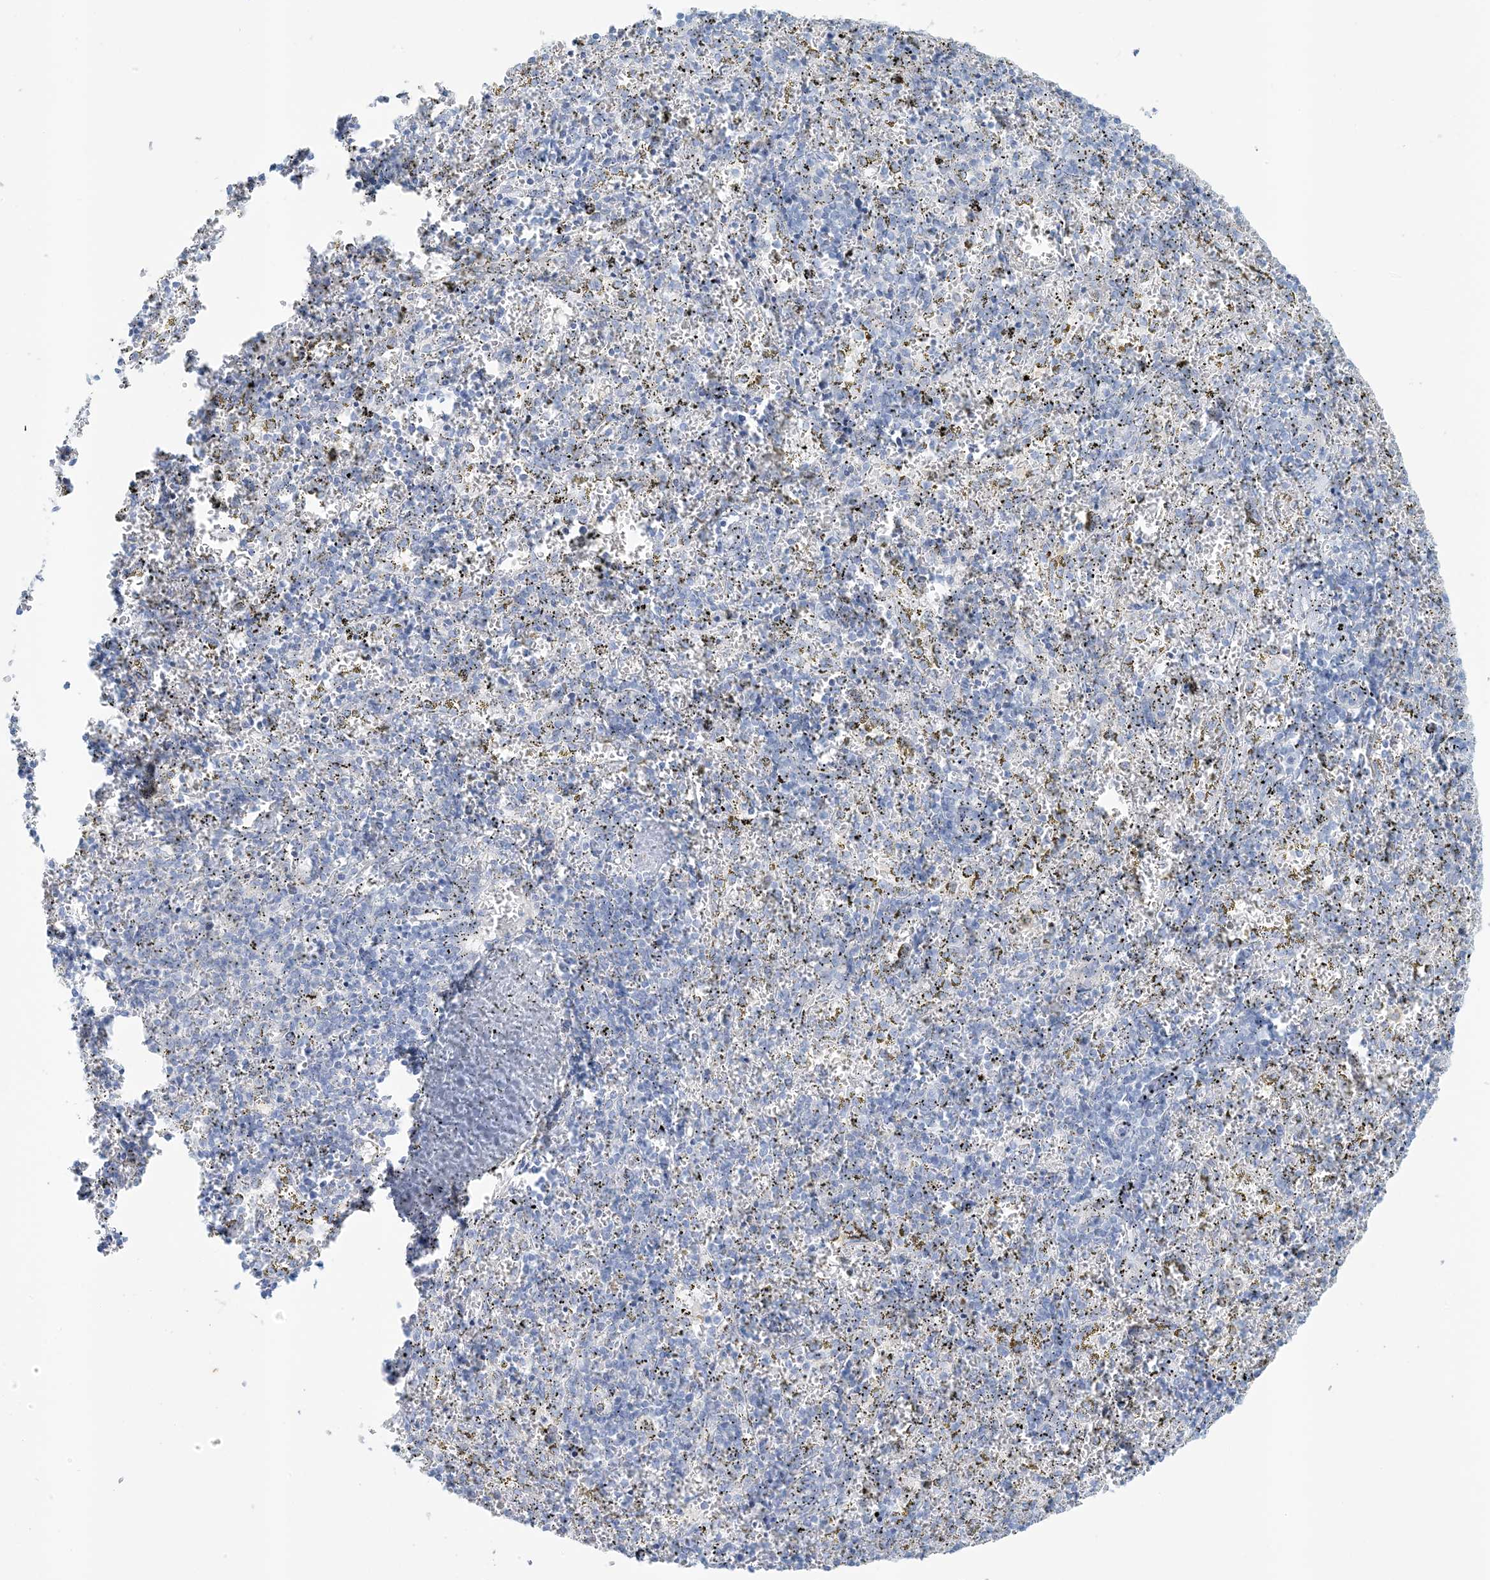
{"staining": {"intensity": "negative", "quantity": "none", "location": "none"}, "tissue": "spleen", "cell_type": "Cells in red pulp", "image_type": "normal", "snomed": [{"axis": "morphology", "description": "Normal tissue, NOS"}, {"axis": "topography", "description": "Spleen"}], "caption": "High power microscopy micrograph of an immunohistochemistry (IHC) micrograph of benign spleen, revealing no significant staining in cells in red pulp.", "gene": "ZDHHC4", "patient": {"sex": "male", "age": 11}}